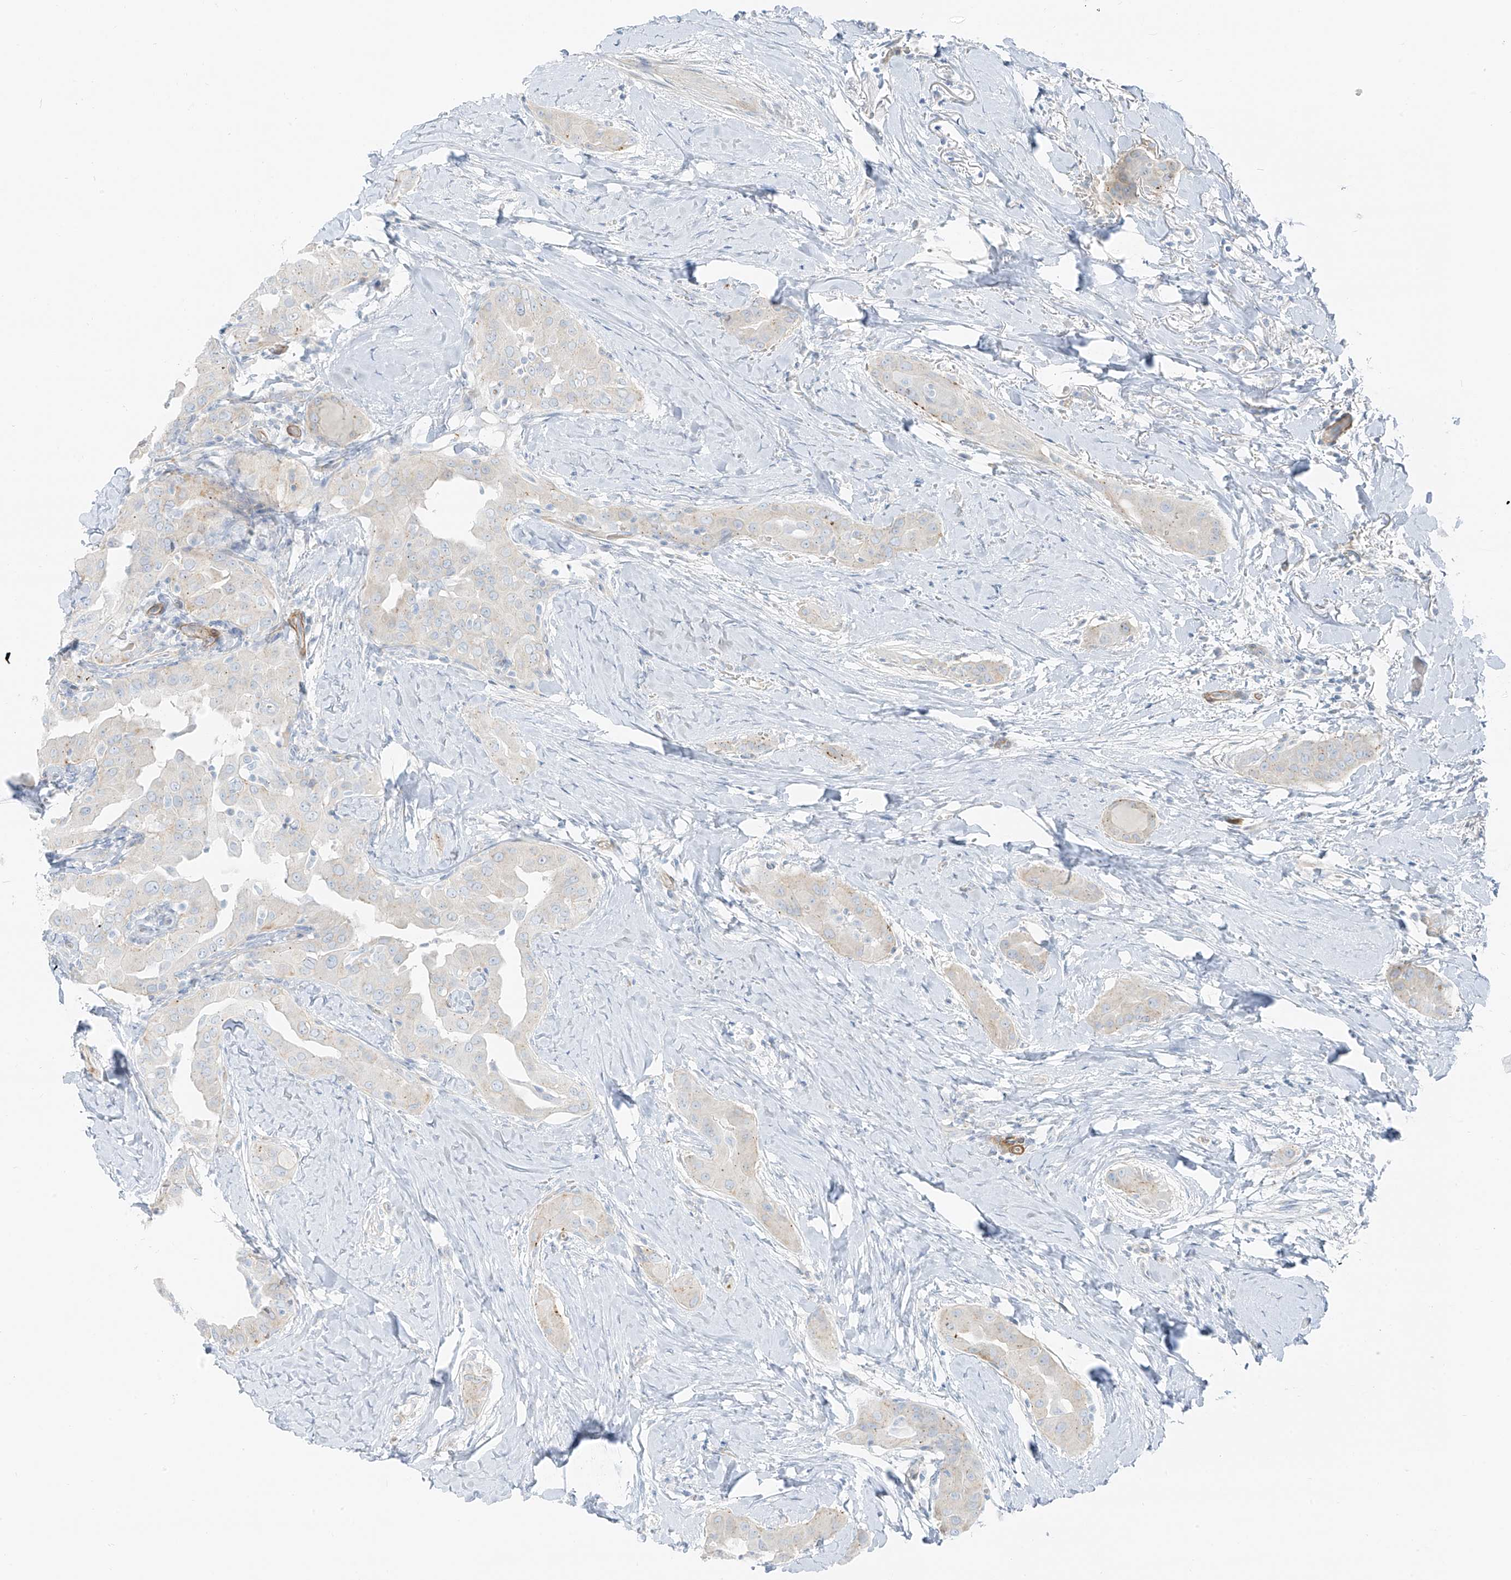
{"staining": {"intensity": "negative", "quantity": "none", "location": "none"}, "tissue": "thyroid cancer", "cell_type": "Tumor cells", "image_type": "cancer", "snomed": [{"axis": "morphology", "description": "Papillary adenocarcinoma, NOS"}, {"axis": "topography", "description": "Thyroid gland"}], "caption": "High magnification brightfield microscopy of thyroid cancer (papillary adenocarcinoma) stained with DAB (brown) and counterstained with hematoxylin (blue): tumor cells show no significant staining.", "gene": "SMCP", "patient": {"sex": "male", "age": 33}}